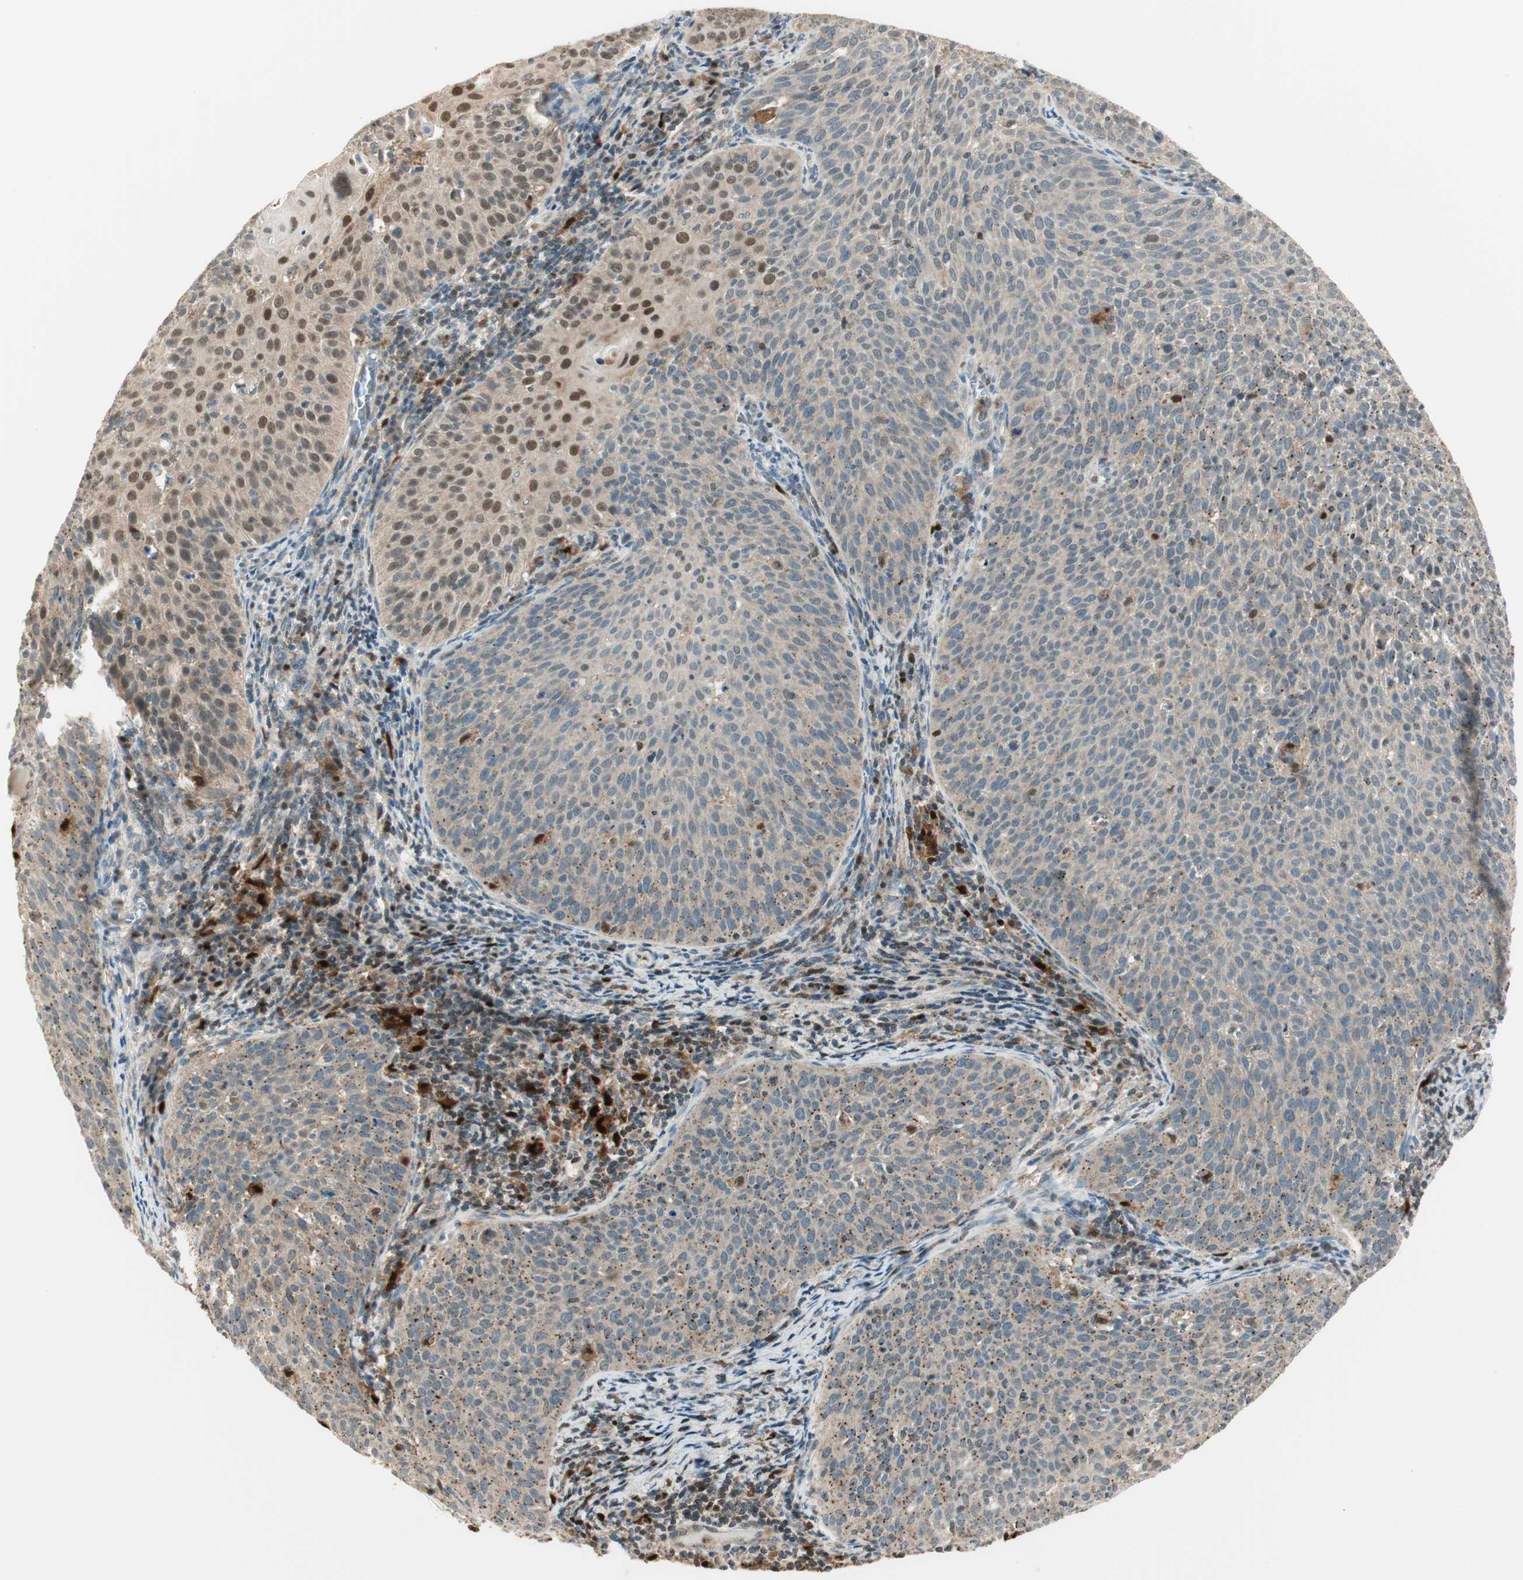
{"staining": {"intensity": "moderate", "quantity": "<25%", "location": "cytoplasmic/membranous,nuclear"}, "tissue": "cervical cancer", "cell_type": "Tumor cells", "image_type": "cancer", "snomed": [{"axis": "morphology", "description": "Squamous cell carcinoma, NOS"}, {"axis": "topography", "description": "Cervix"}], "caption": "Immunohistochemistry of human squamous cell carcinoma (cervical) shows low levels of moderate cytoplasmic/membranous and nuclear staining in about <25% of tumor cells.", "gene": "LTA4H", "patient": {"sex": "female", "age": 38}}